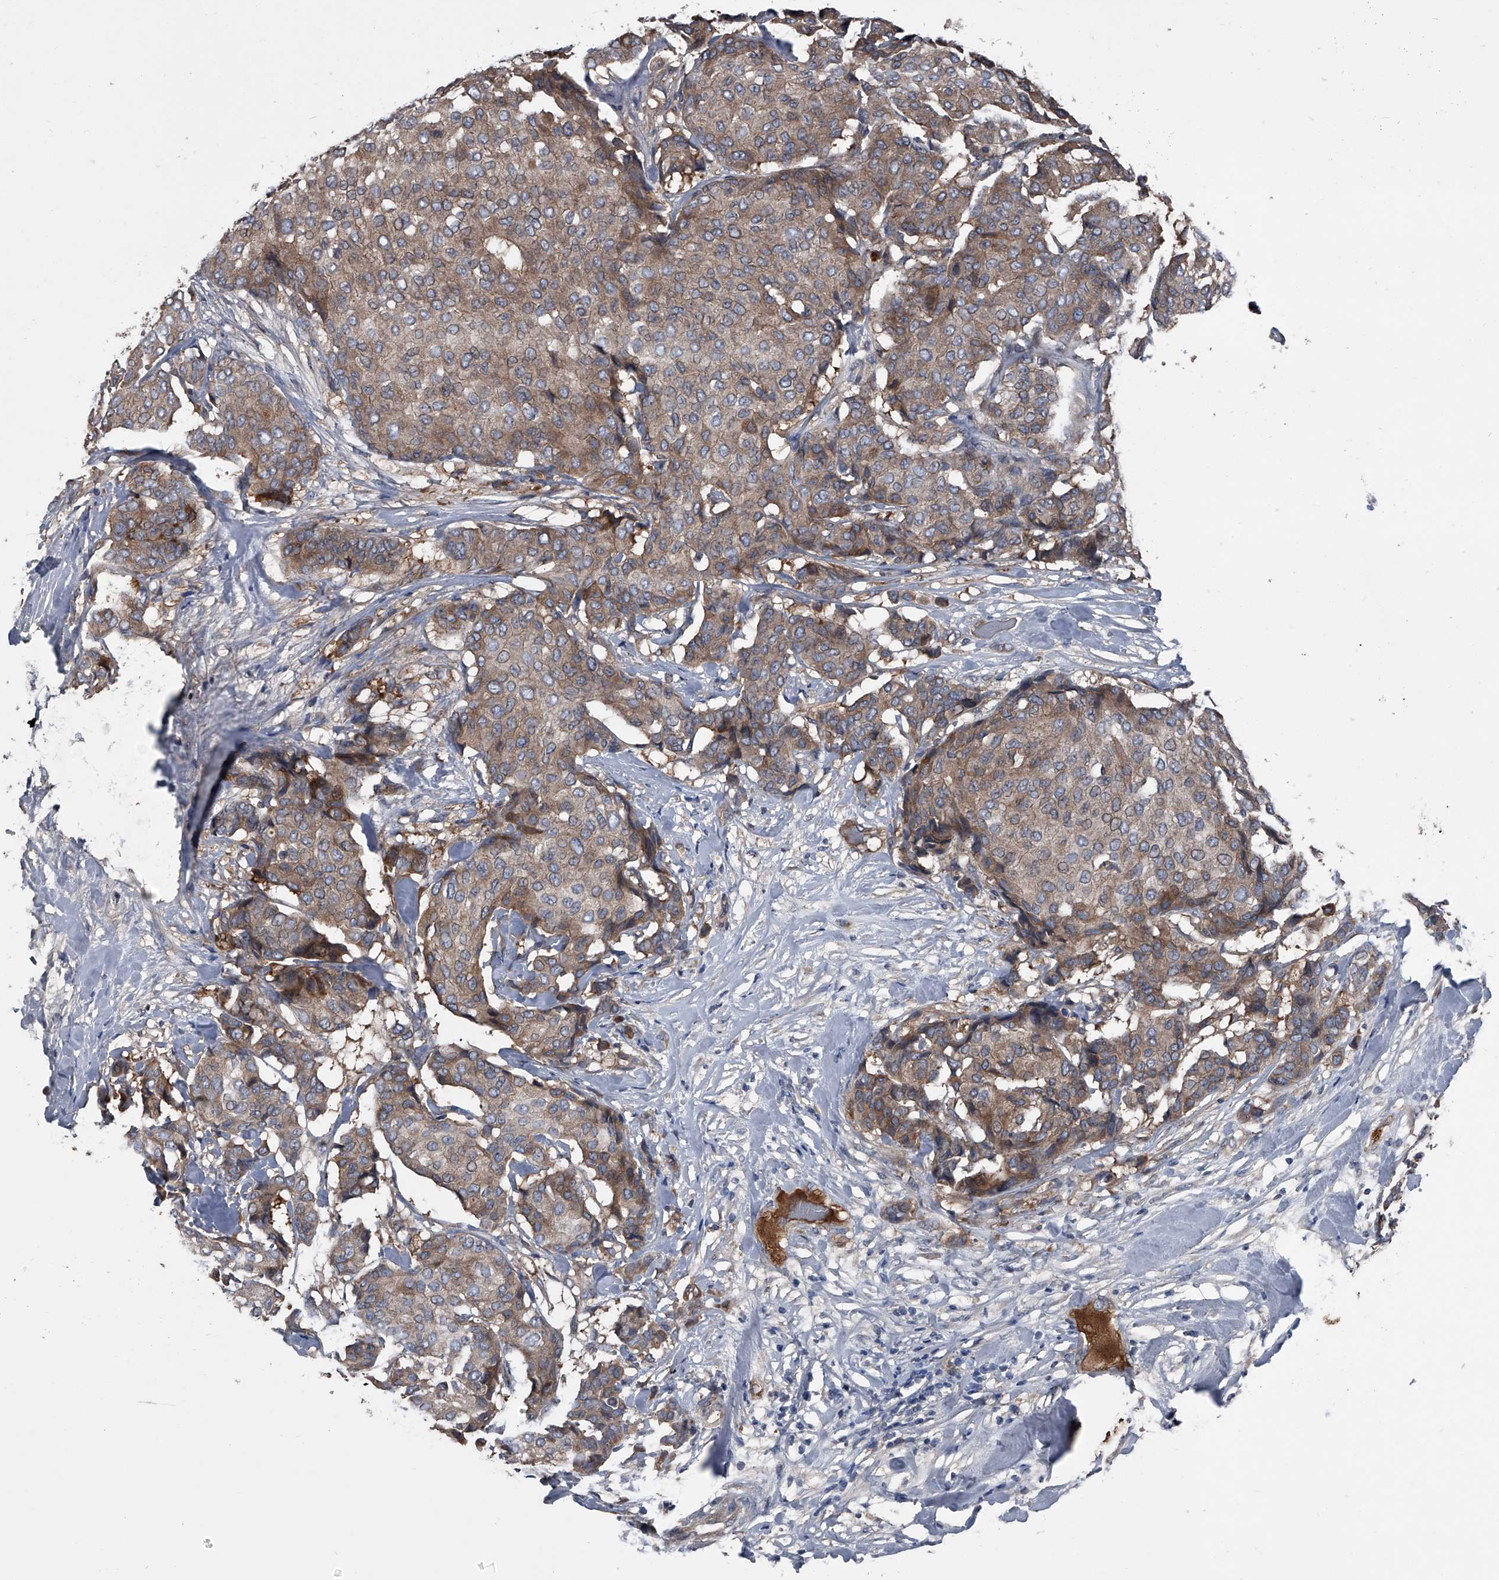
{"staining": {"intensity": "moderate", "quantity": ">75%", "location": "cytoplasmic/membranous"}, "tissue": "breast cancer", "cell_type": "Tumor cells", "image_type": "cancer", "snomed": [{"axis": "morphology", "description": "Duct carcinoma"}, {"axis": "topography", "description": "Breast"}], "caption": "Protein staining of breast intraductal carcinoma tissue reveals moderate cytoplasmic/membranous staining in about >75% of tumor cells.", "gene": "KIF13A", "patient": {"sex": "female", "age": 75}}